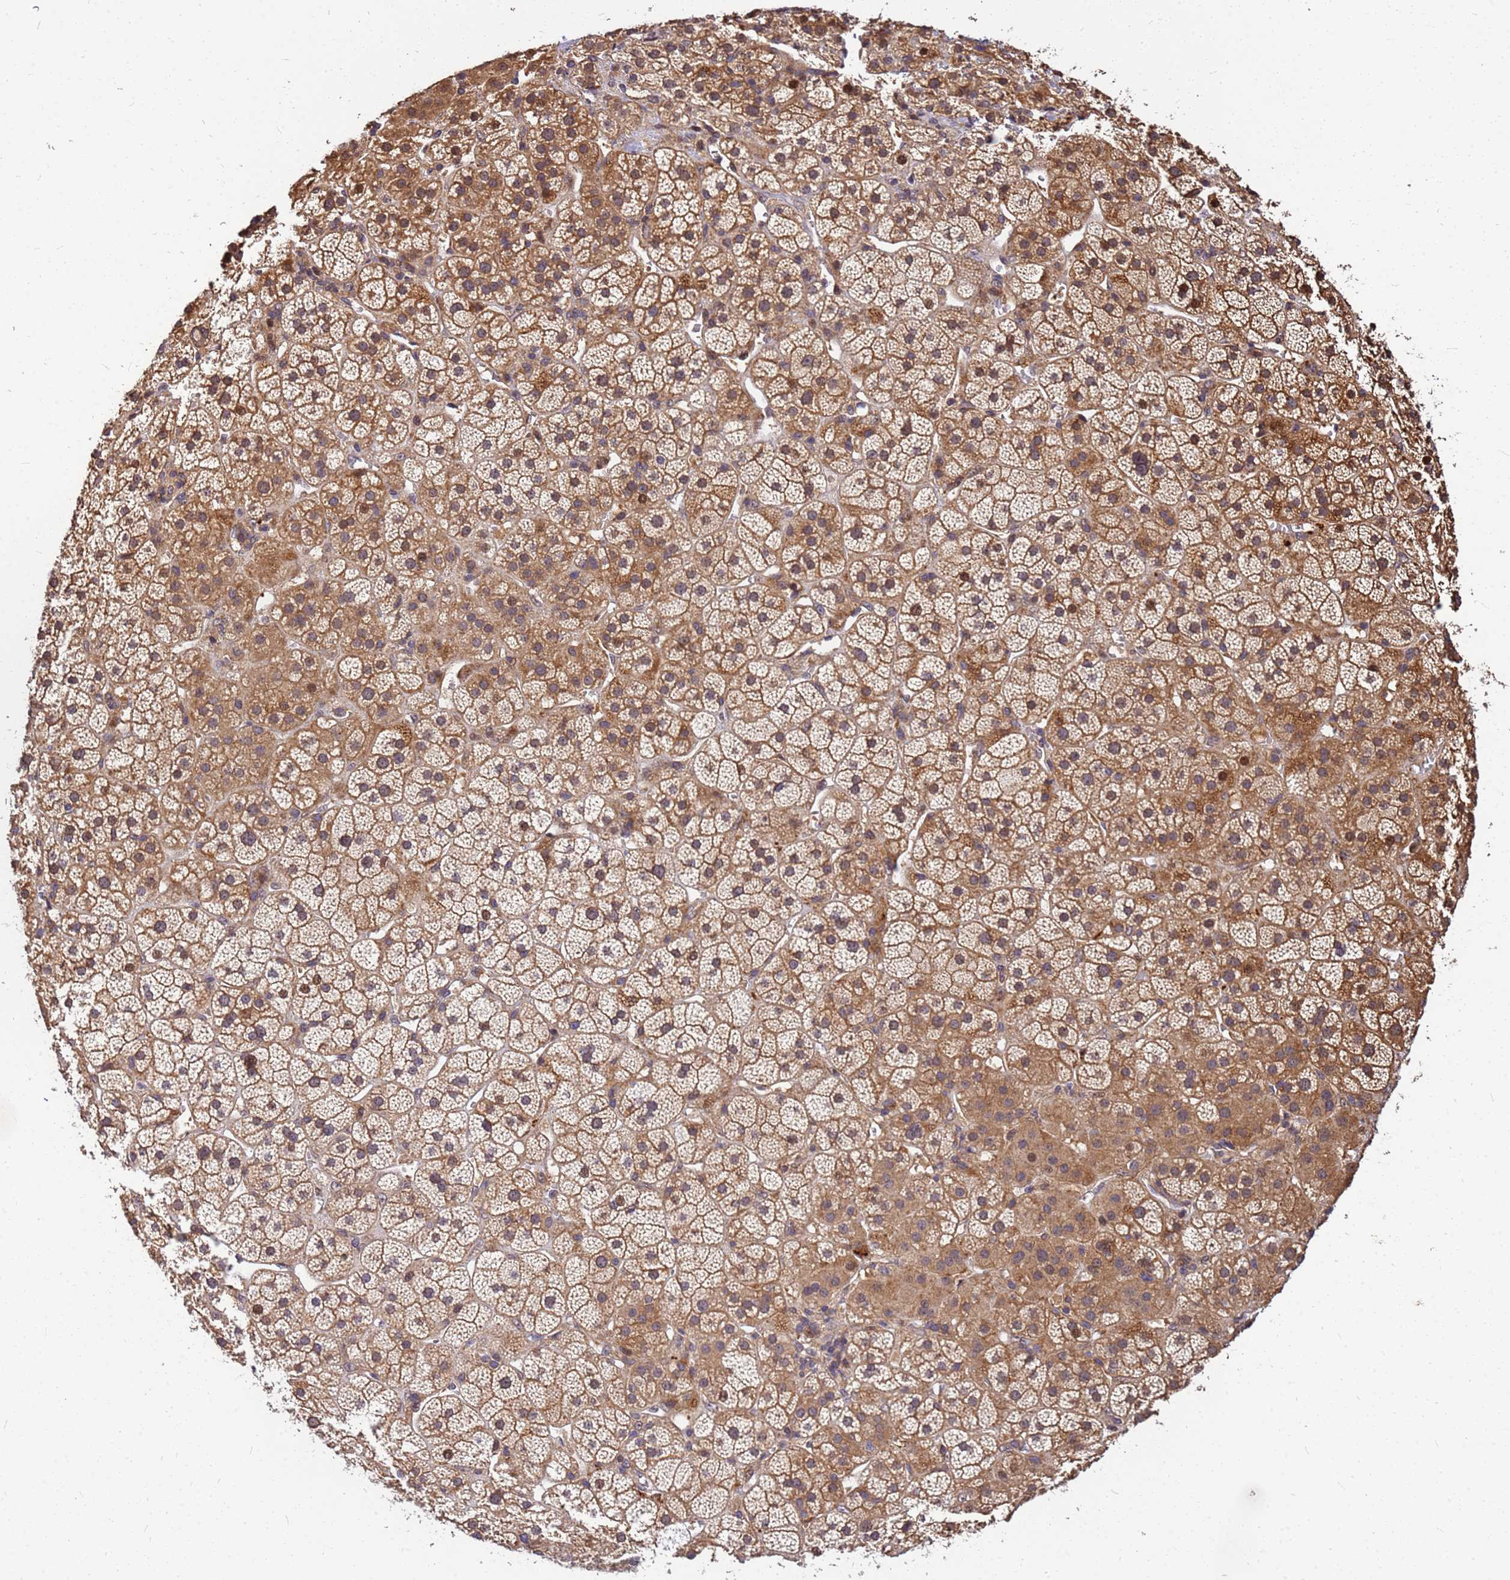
{"staining": {"intensity": "moderate", "quantity": ">75%", "location": "cytoplasmic/membranous,nuclear"}, "tissue": "adrenal gland", "cell_type": "Glandular cells", "image_type": "normal", "snomed": [{"axis": "morphology", "description": "Normal tissue, NOS"}, {"axis": "topography", "description": "Adrenal gland"}], "caption": "Immunohistochemistry photomicrograph of unremarkable adrenal gland: human adrenal gland stained using IHC exhibits medium levels of moderate protein expression localized specifically in the cytoplasmic/membranous,nuclear of glandular cells, appearing as a cytoplasmic/membranous,nuclear brown color.", "gene": "DUS4L", "patient": {"sex": "female", "age": 70}}